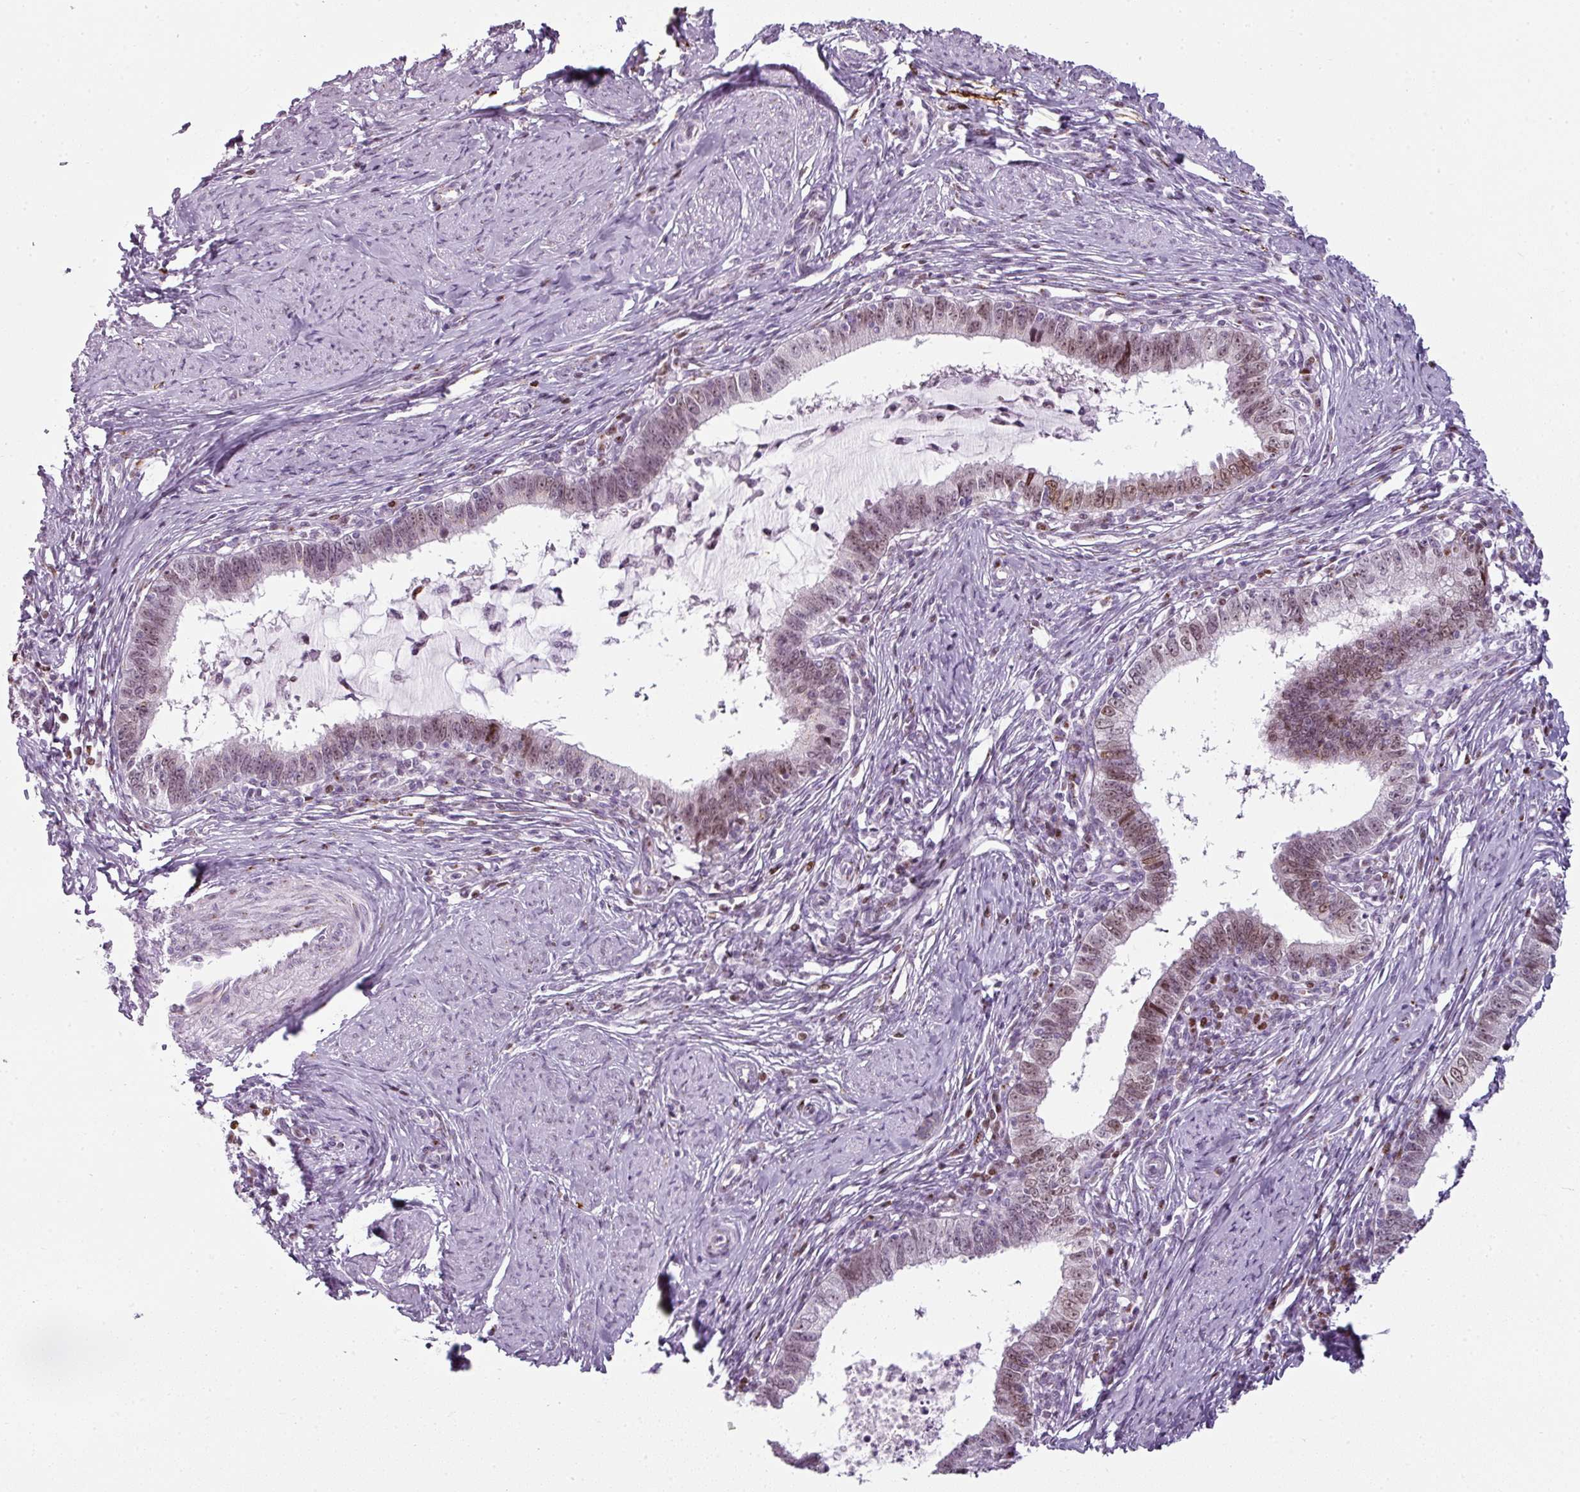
{"staining": {"intensity": "moderate", "quantity": ">75%", "location": "nuclear"}, "tissue": "cervical cancer", "cell_type": "Tumor cells", "image_type": "cancer", "snomed": [{"axis": "morphology", "description": "Adenocarcinoma, NOS"}, {"axis": "topography", "description": "Cervix"}], "caption": "Protein staining by IHC reveals moderate nuclear expression in approximately >75% of tumor cells in cervical cancer.", "gene": "SYT8", "patient": {"sex": "female", "age": 36}}